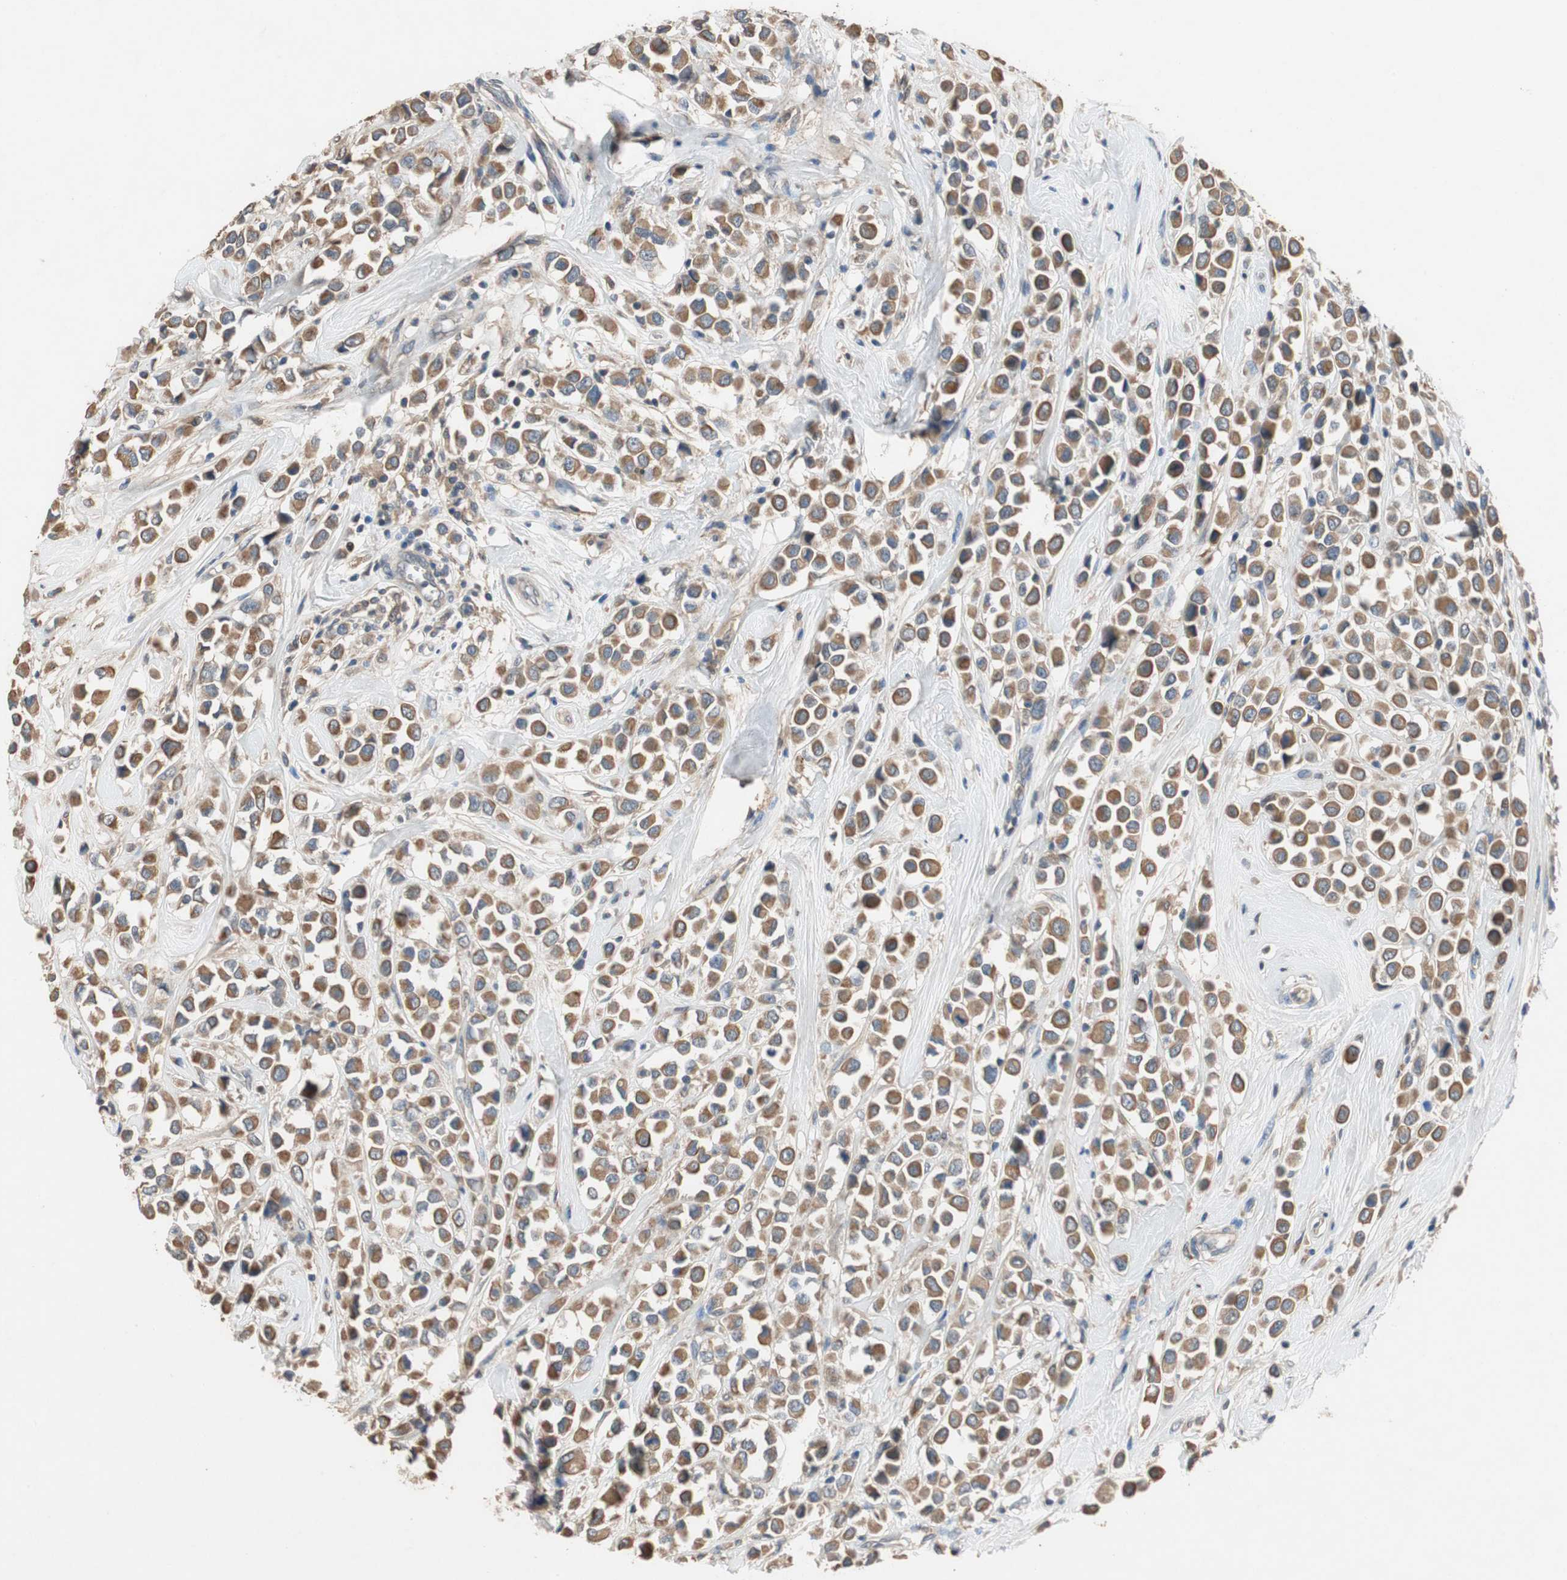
{"staining": {"intensity": "weak", "quantity": ">75%", "location": "cytoplasmic/membranous"}, "tissue": "breast cancer", "cell_type": "Tumor cells", "image_type": "cancer", "snomed": [{"axis": "morphology", "description": "Duct carcinoma"}, {"axis": "topography", "description": "Breast"}], "caption": "Breast infiltrating ductal carcinoma stained with a protein marker displays weak staining in tumor cells.", "gene": "ADAP1", "patient": {"sex": "female", "age": 61}}